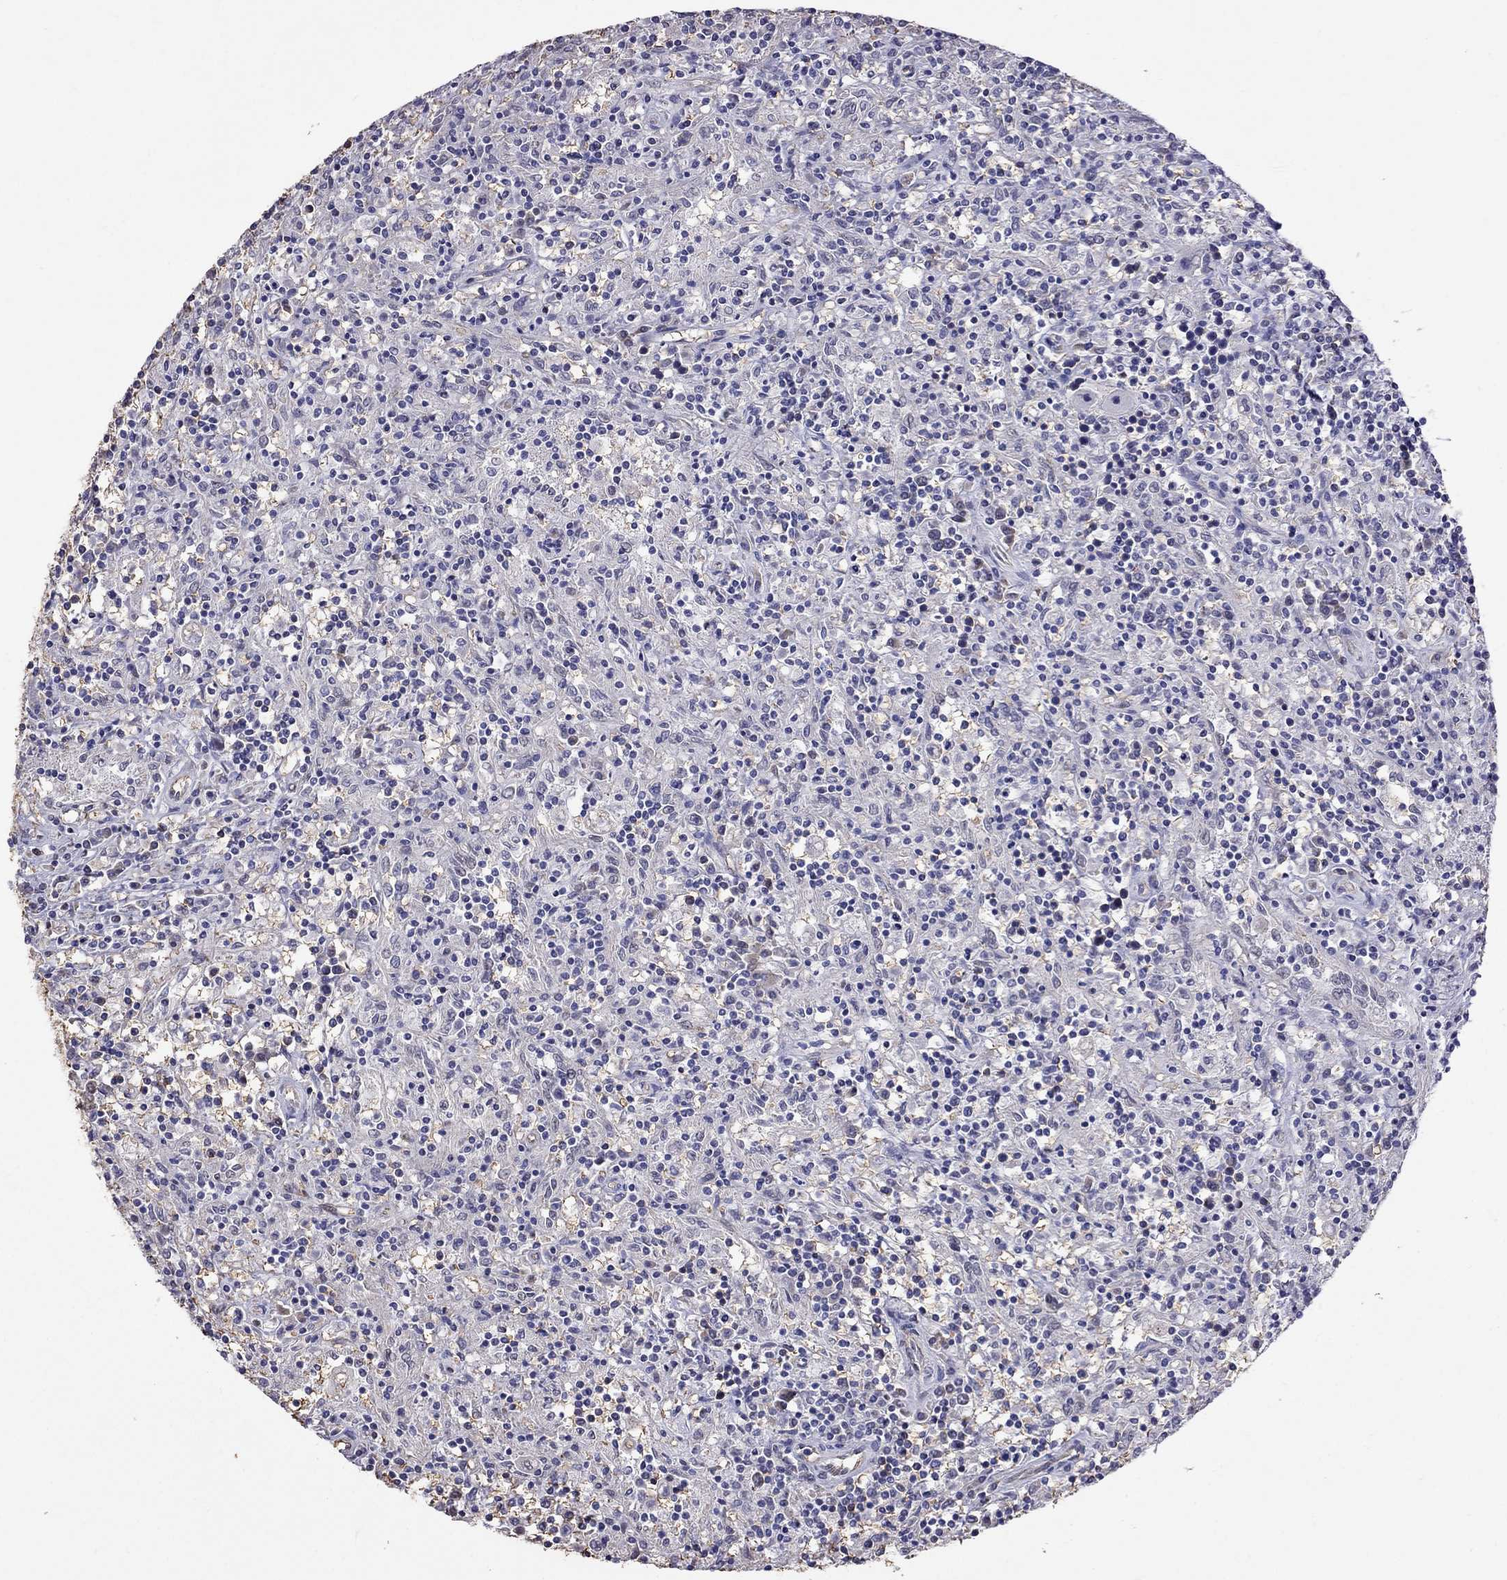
{"staining": {"intensity": "negative", "quantity": "none", "location": "none"}, "tissue": "lymphoma", "cell_type": "Tumor cells", "image_type": "cancer", "snomed": [{"axis": "morphology", "description": "Malignant lymphoma, non-Hodgkin's type, Low grade"}, {"axis": "topography", "description": "Spleen"}], "caption": "IHC of human low-grade malignant lymphoma, non-Hodgkin's type reveals no staining in tumor cells.", "gene": "ADAM28", "patient": {"sex": "male", "age": 62}}